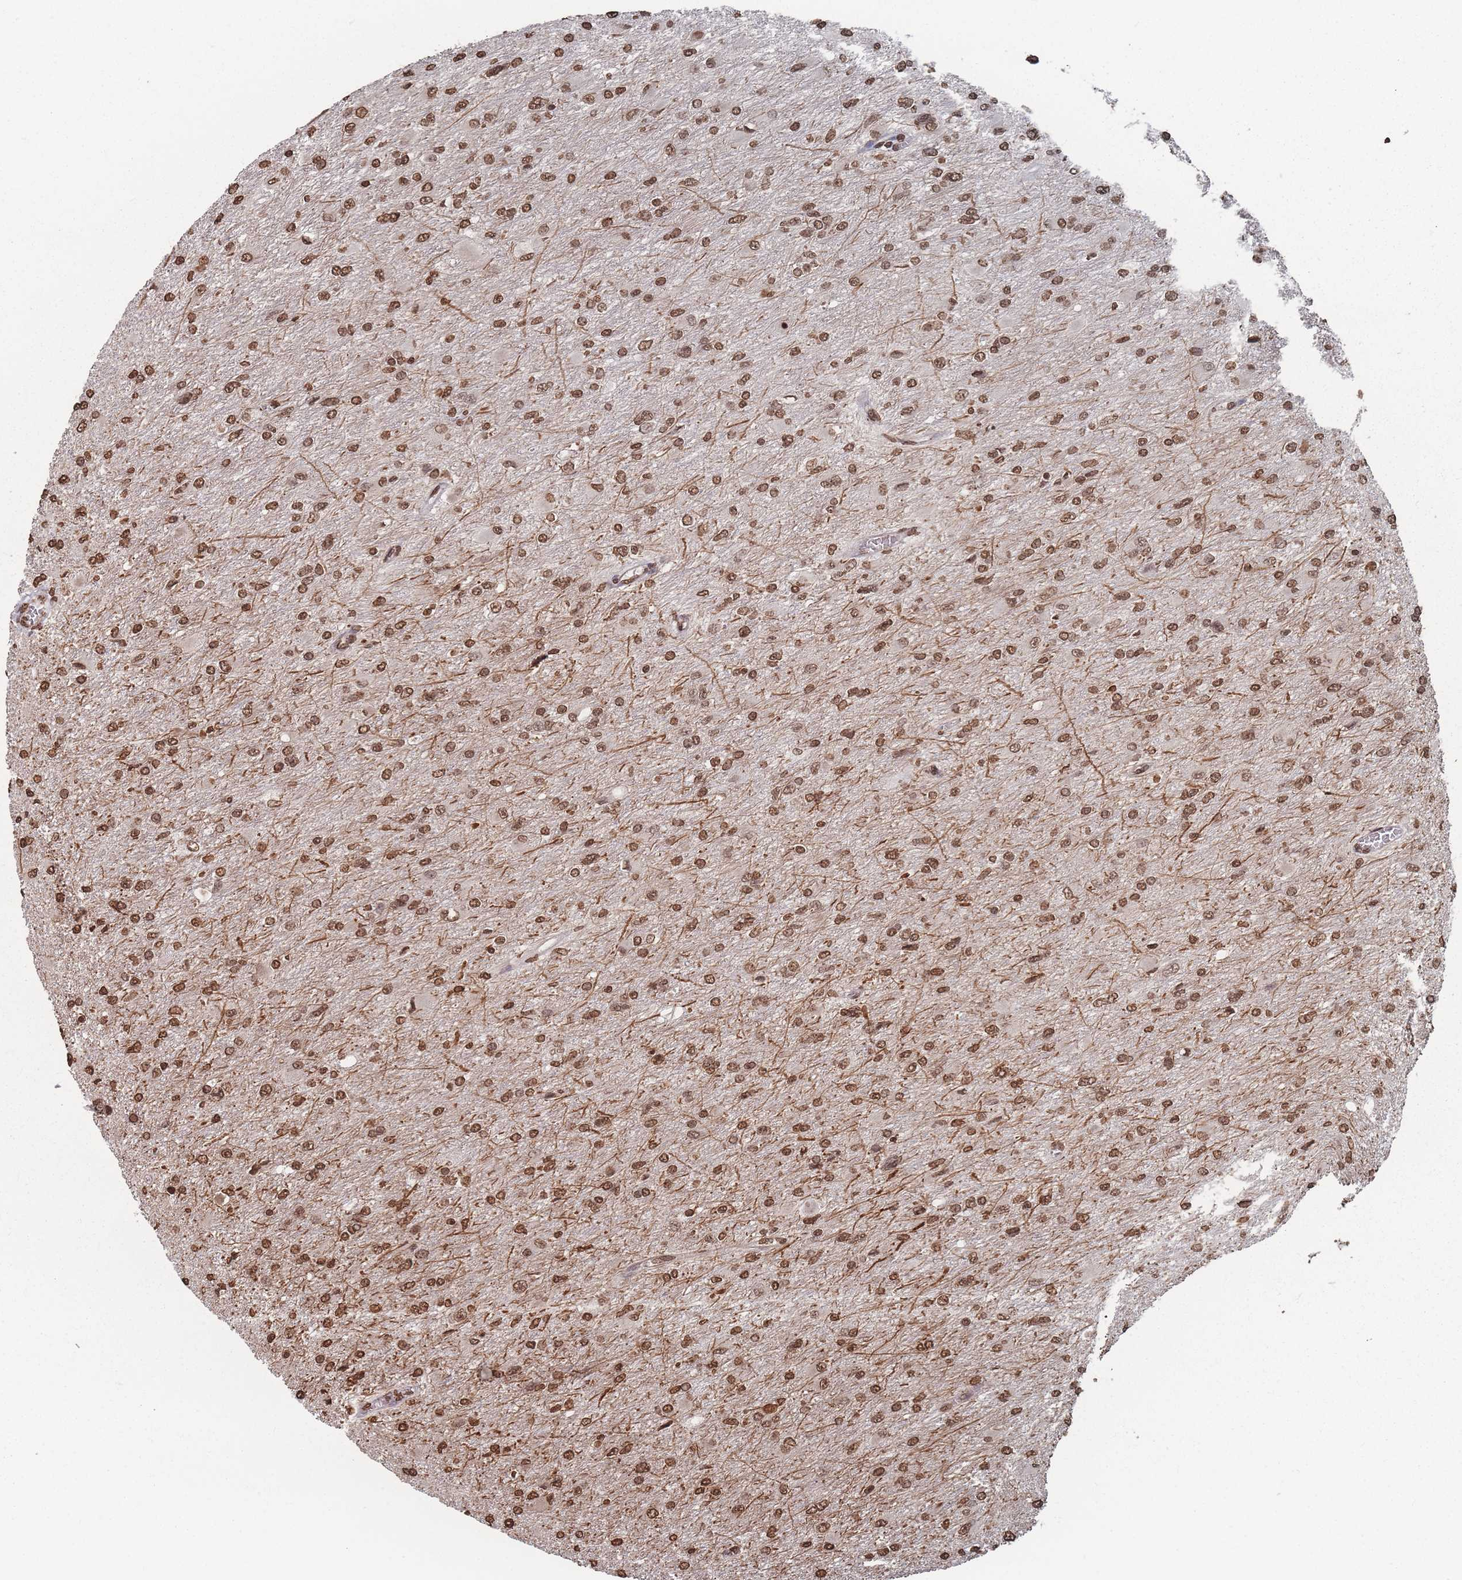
{"staining": {"intensity": "strong", "quantity": ">75%", "location": "nuclear"}, "tissue": "glioma", "cell_type": "Tumor cells", "image_type": "cancer", "snomed": [{"axis": "morphology", "description": "Glioma, malignant, High grade"}, {"axis": "topography", "description": "Cerebral cortex"}], "caption": "Immunohistochemistry (IHC) (DAB (3,3'-diaminobenzidine)) staining of human glioma shows strong nuclear protein expression in about >75% of tumor cells.", "gene": "PLEKHG5", "patient": {"sex": "female", "age": 36}}